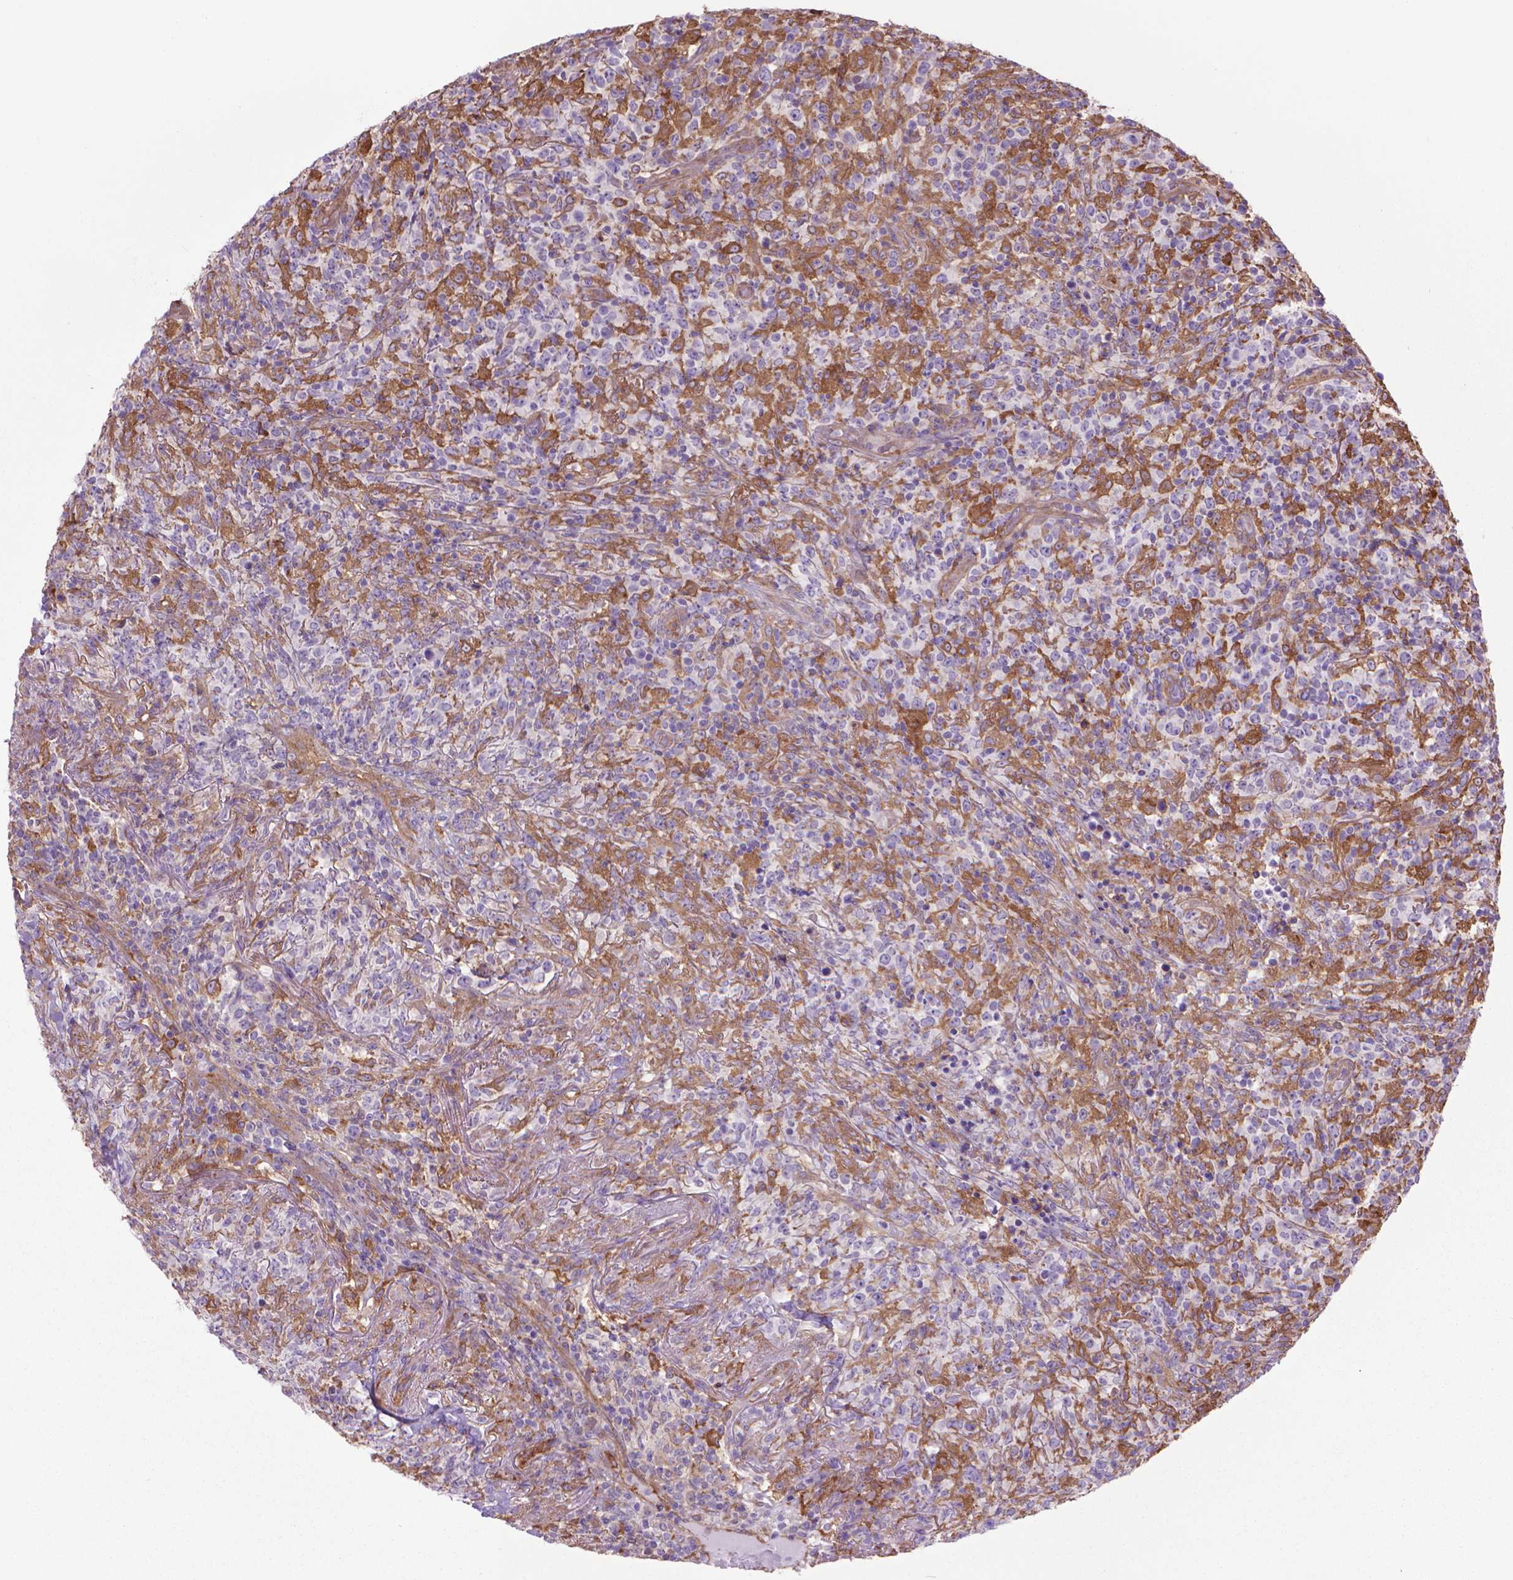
{"staining": {"intensity": "moderate", "quantity": "<25%", "location": "cytoplasmic/membranous"}, "tissue": "lymphoma", "cell_type": "Tumor cells", "image_type": "cancer", "snomed": [{"axis": "morphology", "description": "Malignant lymphoma, non-Hodgkin's type, High grade"}, {"axis": "topography", "description": "Lung"}], "caption": "The immunohistochemical stain shows moderate cytoplasmic/membranous expression in tumor cells of lymphoma tissue.", "gene": "CORO1B", "patient": {"sex": "male", "age": 79}}